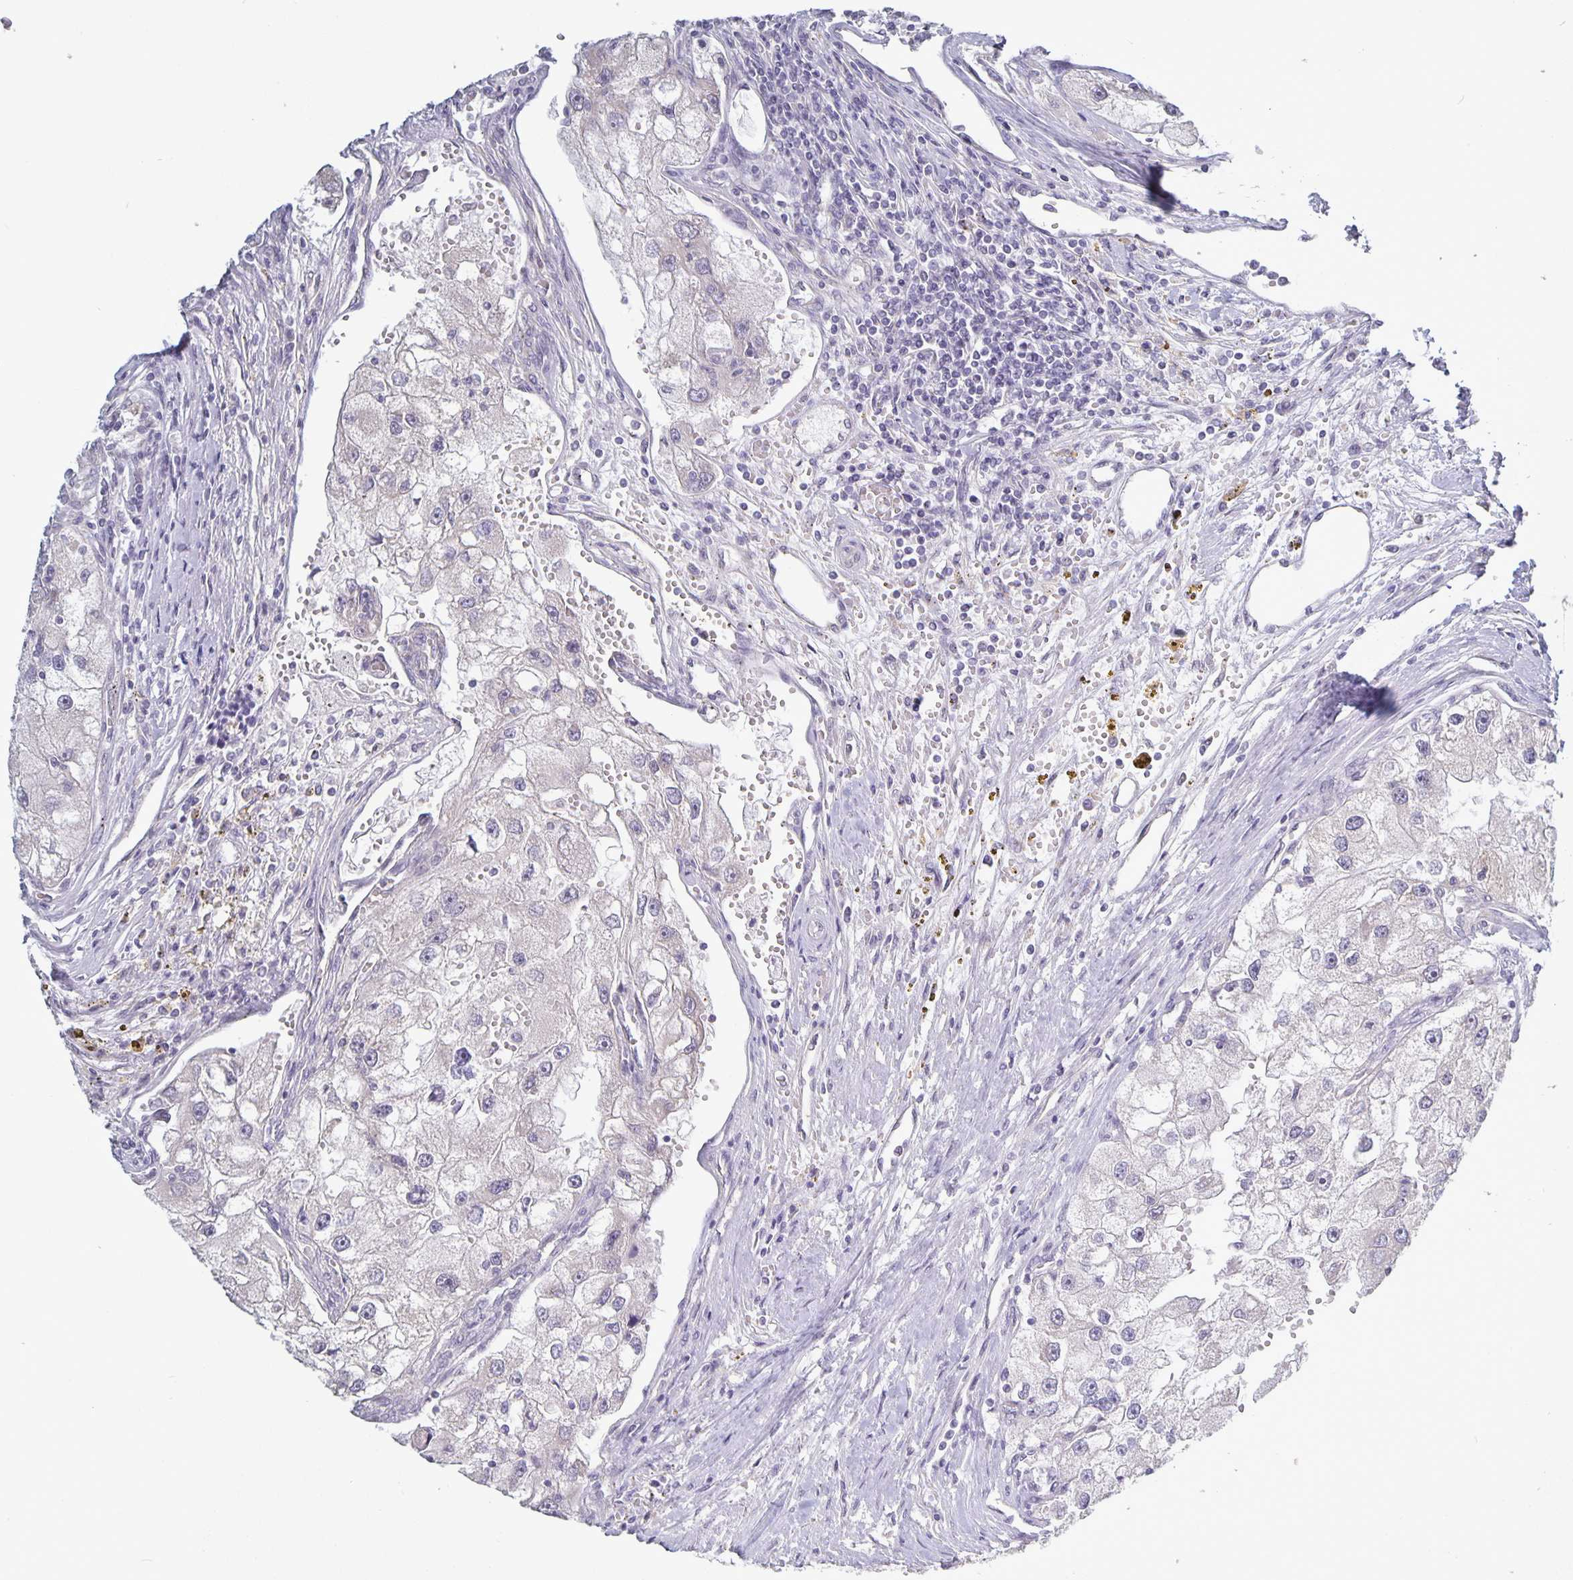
{"staining": {"intensity": "negative", "quantity": "none", "location": "none"}, "tissue": "renal cancer", "cell_type": "Tumor cells", "image_type": "cancer", "snomed": [{"axis": "morphology", "description": "Adenocarcinoma, NOS"}, {"axis": "topography", "description": "Kidney"}], "caption": "DAB (3,3'-diaminobenzidine) immunohistochemical staining of human renal adenocarcinoma displays no significant staining in tumor cells.", "gene": "PLCB3", "patient": {"sex": "male", "age": 63}}